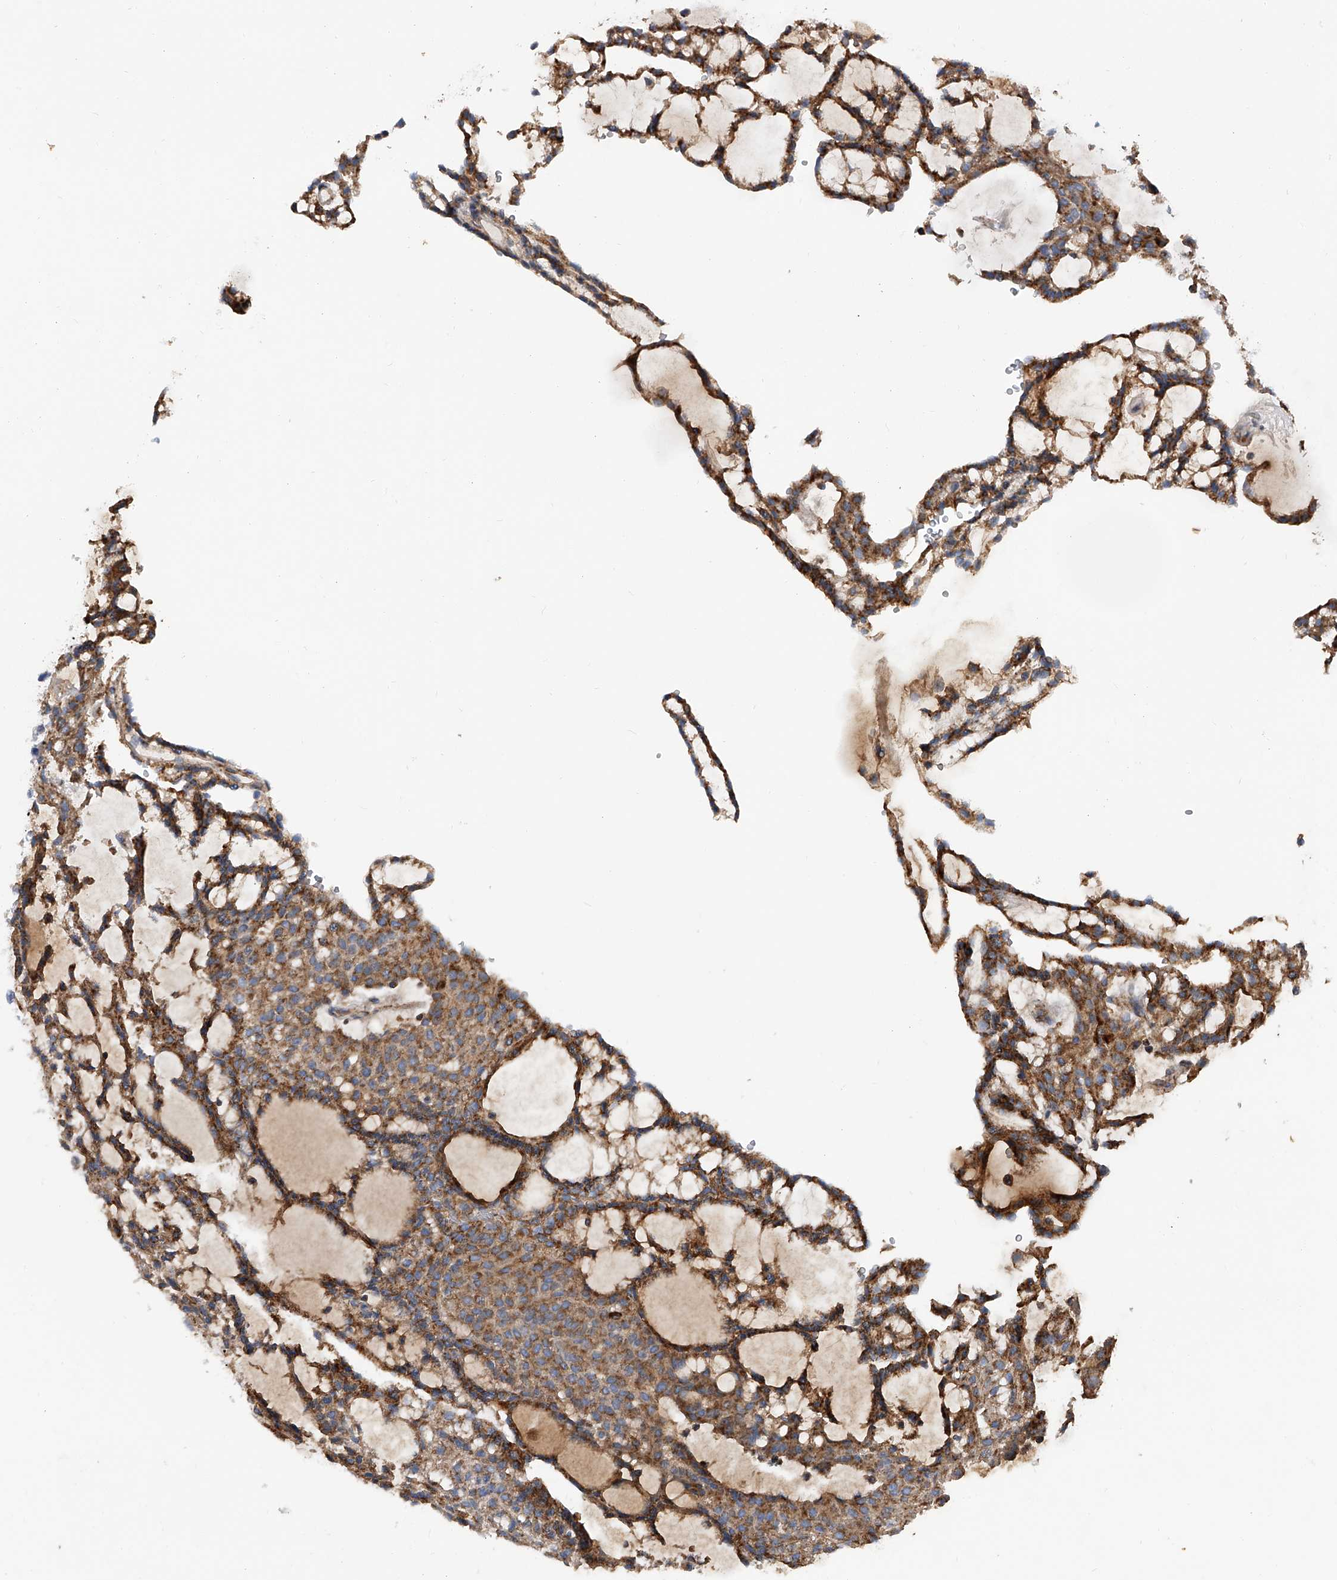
{"staining": {"intensity": "moderate", "quantity": ">75%", "location": "cytoplasmic/membranous"}, "tissue": "renal cancer", "cell_type": "Tumor cells", "image_type": "cancer", "snomed": [{"axis": "morphology", "description": "Adenocarcinoma, NOS"}, {"axis": "topography", "description": "Kidney"}], "caption": "Renal cancer (adenocarcinoma) tissue exhibits moderate cytoplasmic/membranous positivity in approximately >75% of tumor cells", "gene": "PDSS2", "patient": {"sex": "male", "age": 63}}